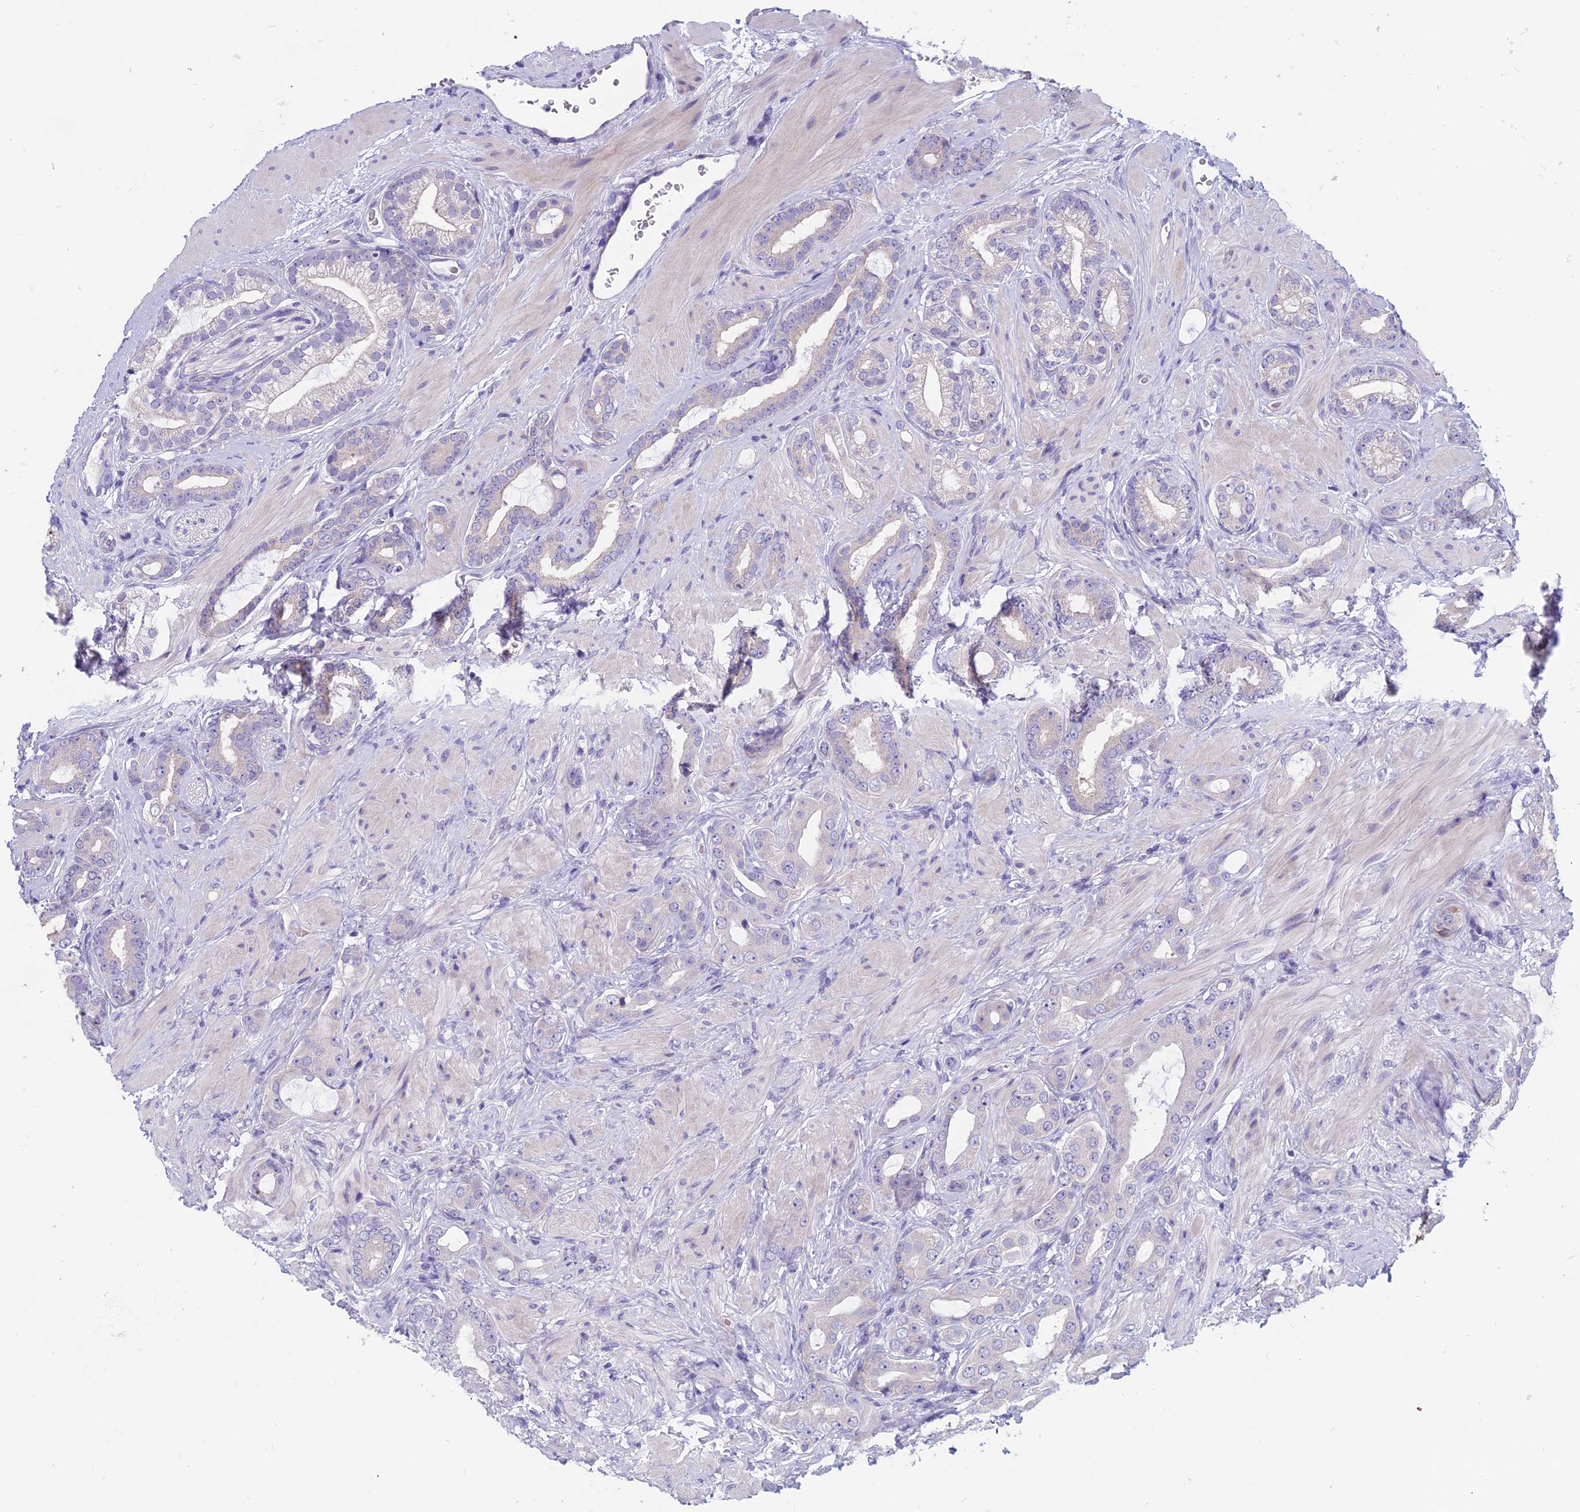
{"staining": {"intensity": "negative", "quantity": "none", "location": "none"}, "tissue": "prostate cancer", "cell_type": "Tumor cells", "image_type": "cancer", "snomed": [{"axis": "morphology", "description": "Adenocarcinoma, Low grade"}, {"axis": "topography", "description": "Prostate"}], "caption": "Immunohistochemistry photomicrograph of human prostate cancer stained for a protein (brown), which displays no positivity in tumor cells.", "gene": "RBM41", "patient": {"sex": "male", "age": 57}}